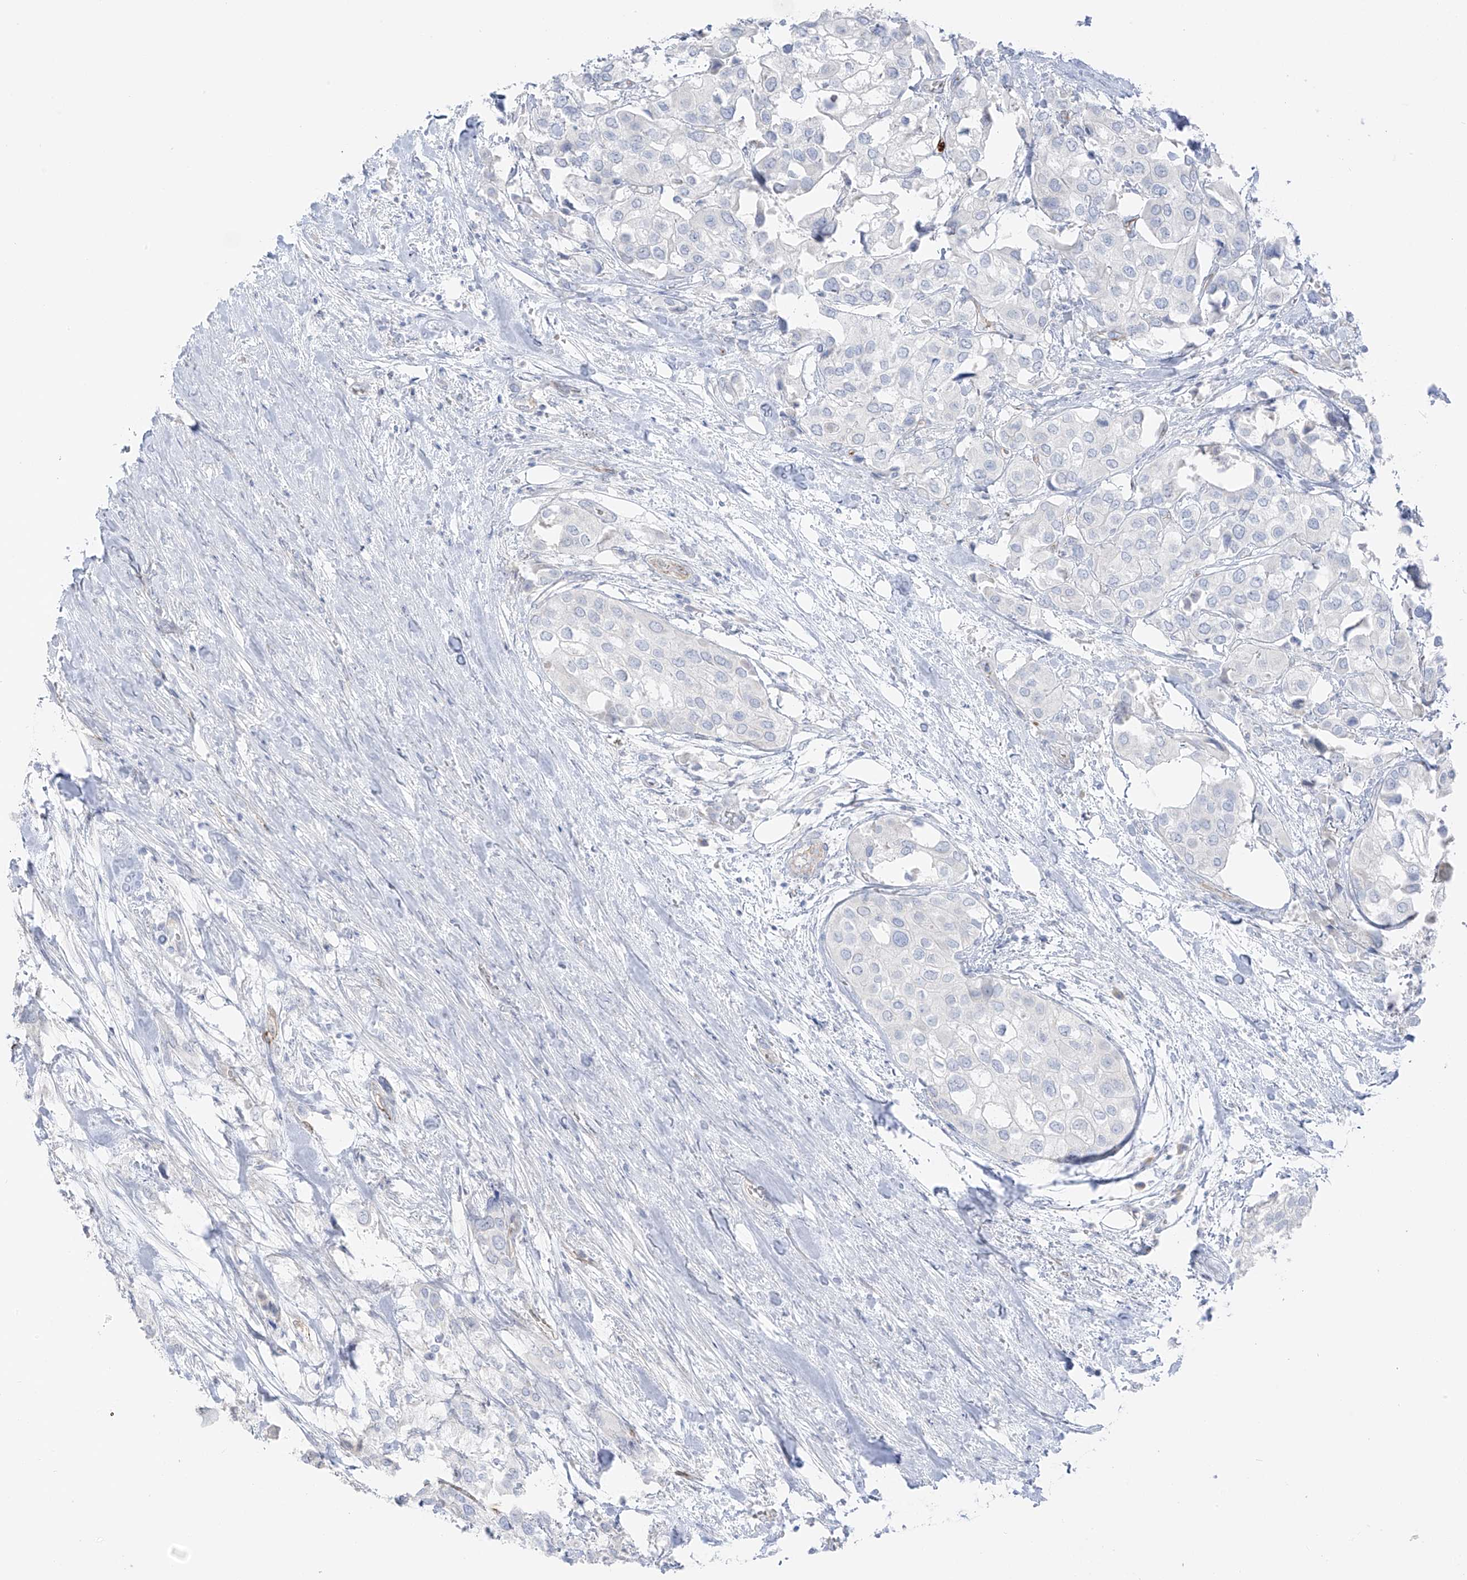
{"staining": {"intensity": "negative", "quantity": "none", "location": "none"}, "tissue": "urothelial cancer", "cell_type": "Tumor cells", "image_type": "cancer", "snomed": [{"axis": "morphology", "description": "Urothelial carcinoma, High grade"}, {"axis": "topography", "description": "Urinary bladder"}], "caption": "IHC image of neoplastic tissue: urothelial cancer stained with DAB (3,3'-diaminobenzidine) demonstrates no significant protein staining in tumor cells.", "gene": "C11orf87", "patient": {"sex": "male", "age": 64}}